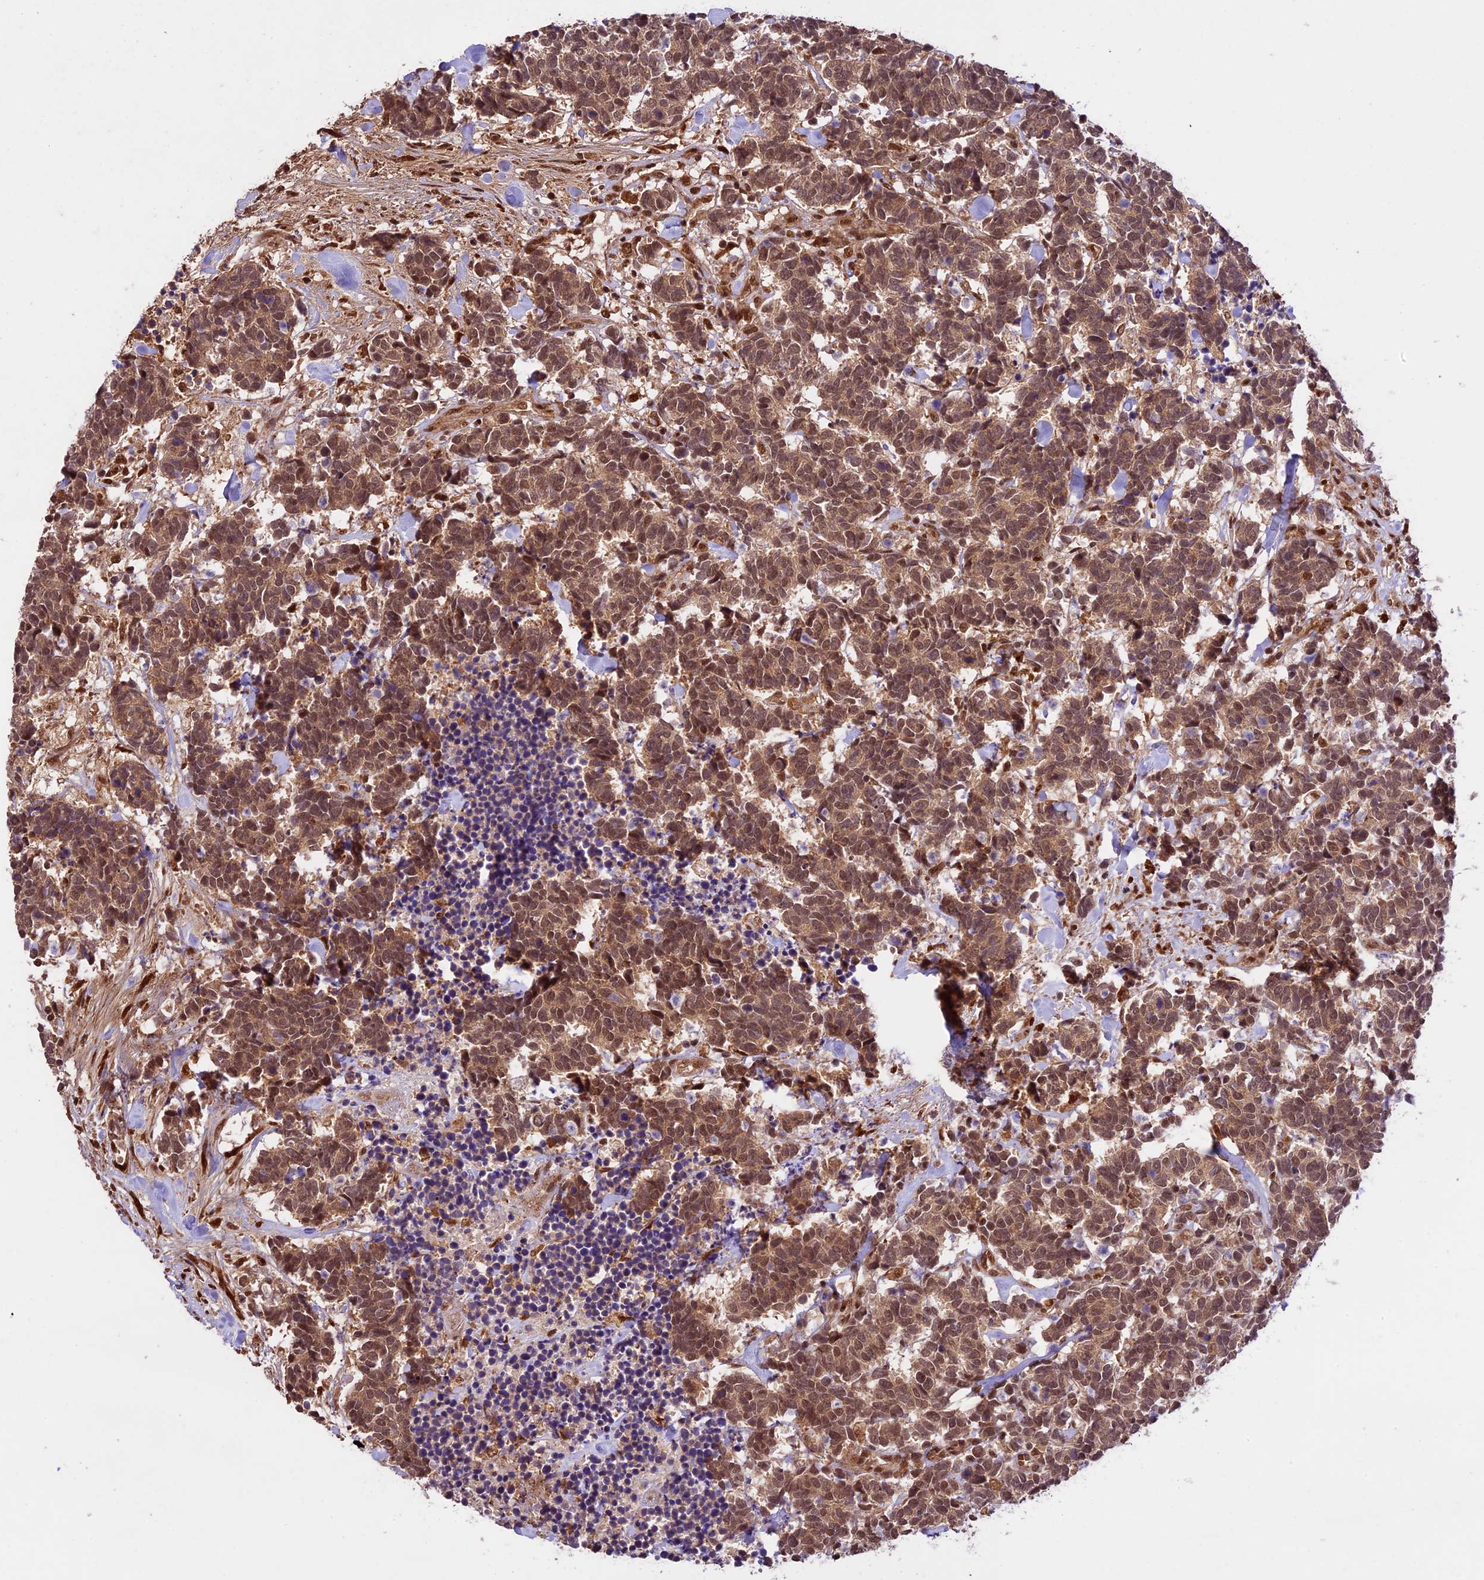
{"staining": {"intensity": "moderate", "quantity": ">75%", "location": "cytoplasmic/membranous,nuclear"}, "tissue": "carcinoid", "cell_type": "Tumor cells", "image_type": "cancer", "snomed": [{"axis": "morphology", "description": "Carcinoma, NOS"}, {"axis": "morphology", "description": "Carcinoid, malignant, NOS"}, {"axis": "topography", "description": "Prostate"}], "caption": "A high-resolution photomicrograph shows IHC staining of carcinoid, which displays moderate cytoplasmic/membranous and nuclear staining in approximately >75% of tumor cells.", "gene": "DHX38", "patient": {"sex": "male", "age": 57}}